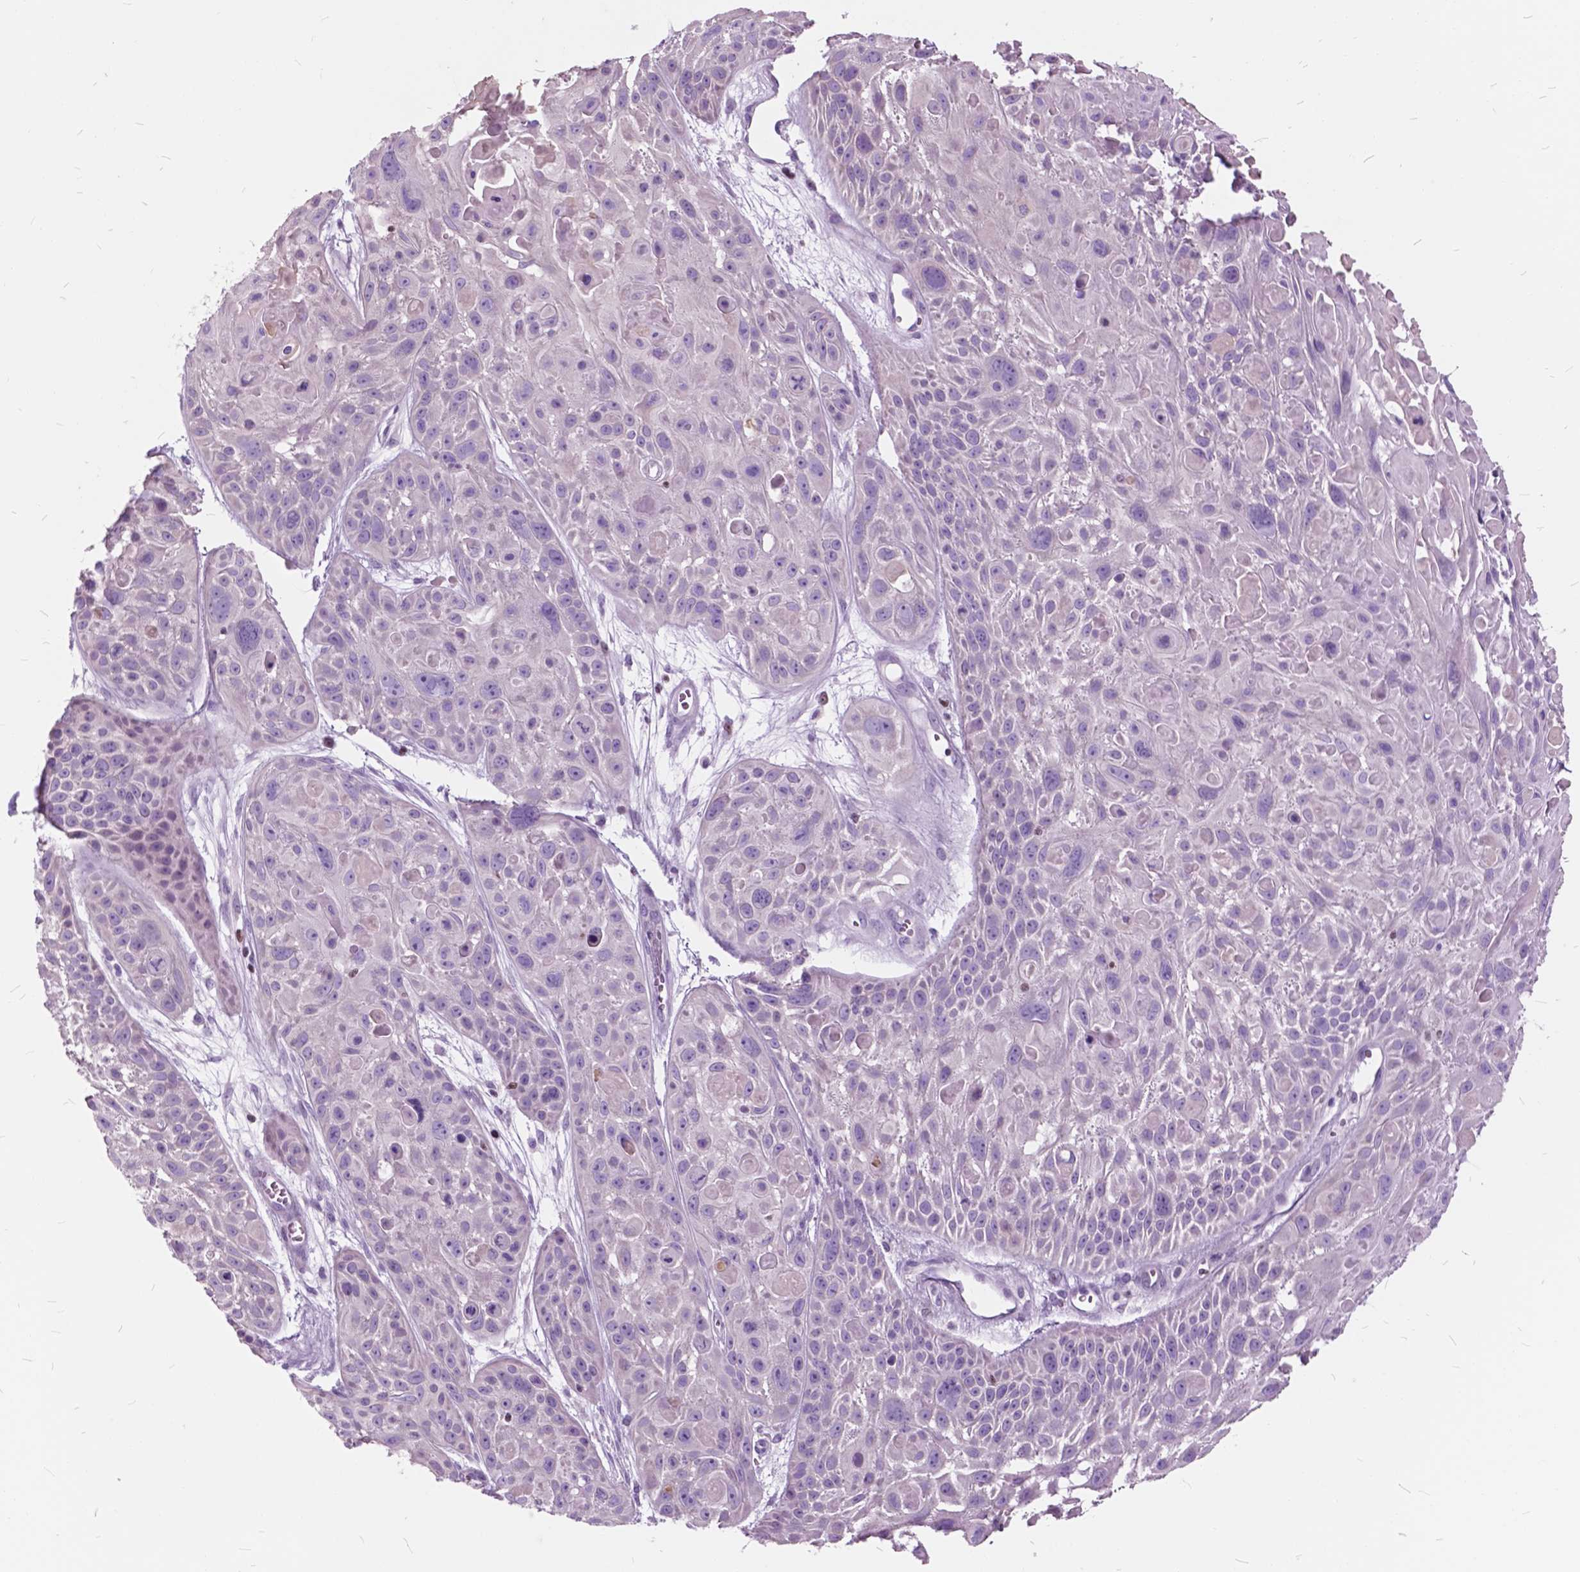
{"staining": {"intensity": "negative", "quantity": "none", "location": "none"}, "tissue": "skin cancer", "cell_type": "Tumor cells", "image_type": "cancer", "snomed": [{"axis": "morphology", "description": "Squamous cell carcinoma, NOS"}, {"axis": "topography", "description": "Skin"}, {"axis": "topography", "description": "Anal"}], "caption": "An immunohistochemistry (IHC) histopathology image of skin cancer (squamous cell carcinoma) is shown. There is no staining in tumor cells of skin cancer (squamous cell carcinoma). (DAB immunohistochemistry (IHC), high magnification).", "gene": "SP140", "patient": {"sex": "female", "age": 75}}